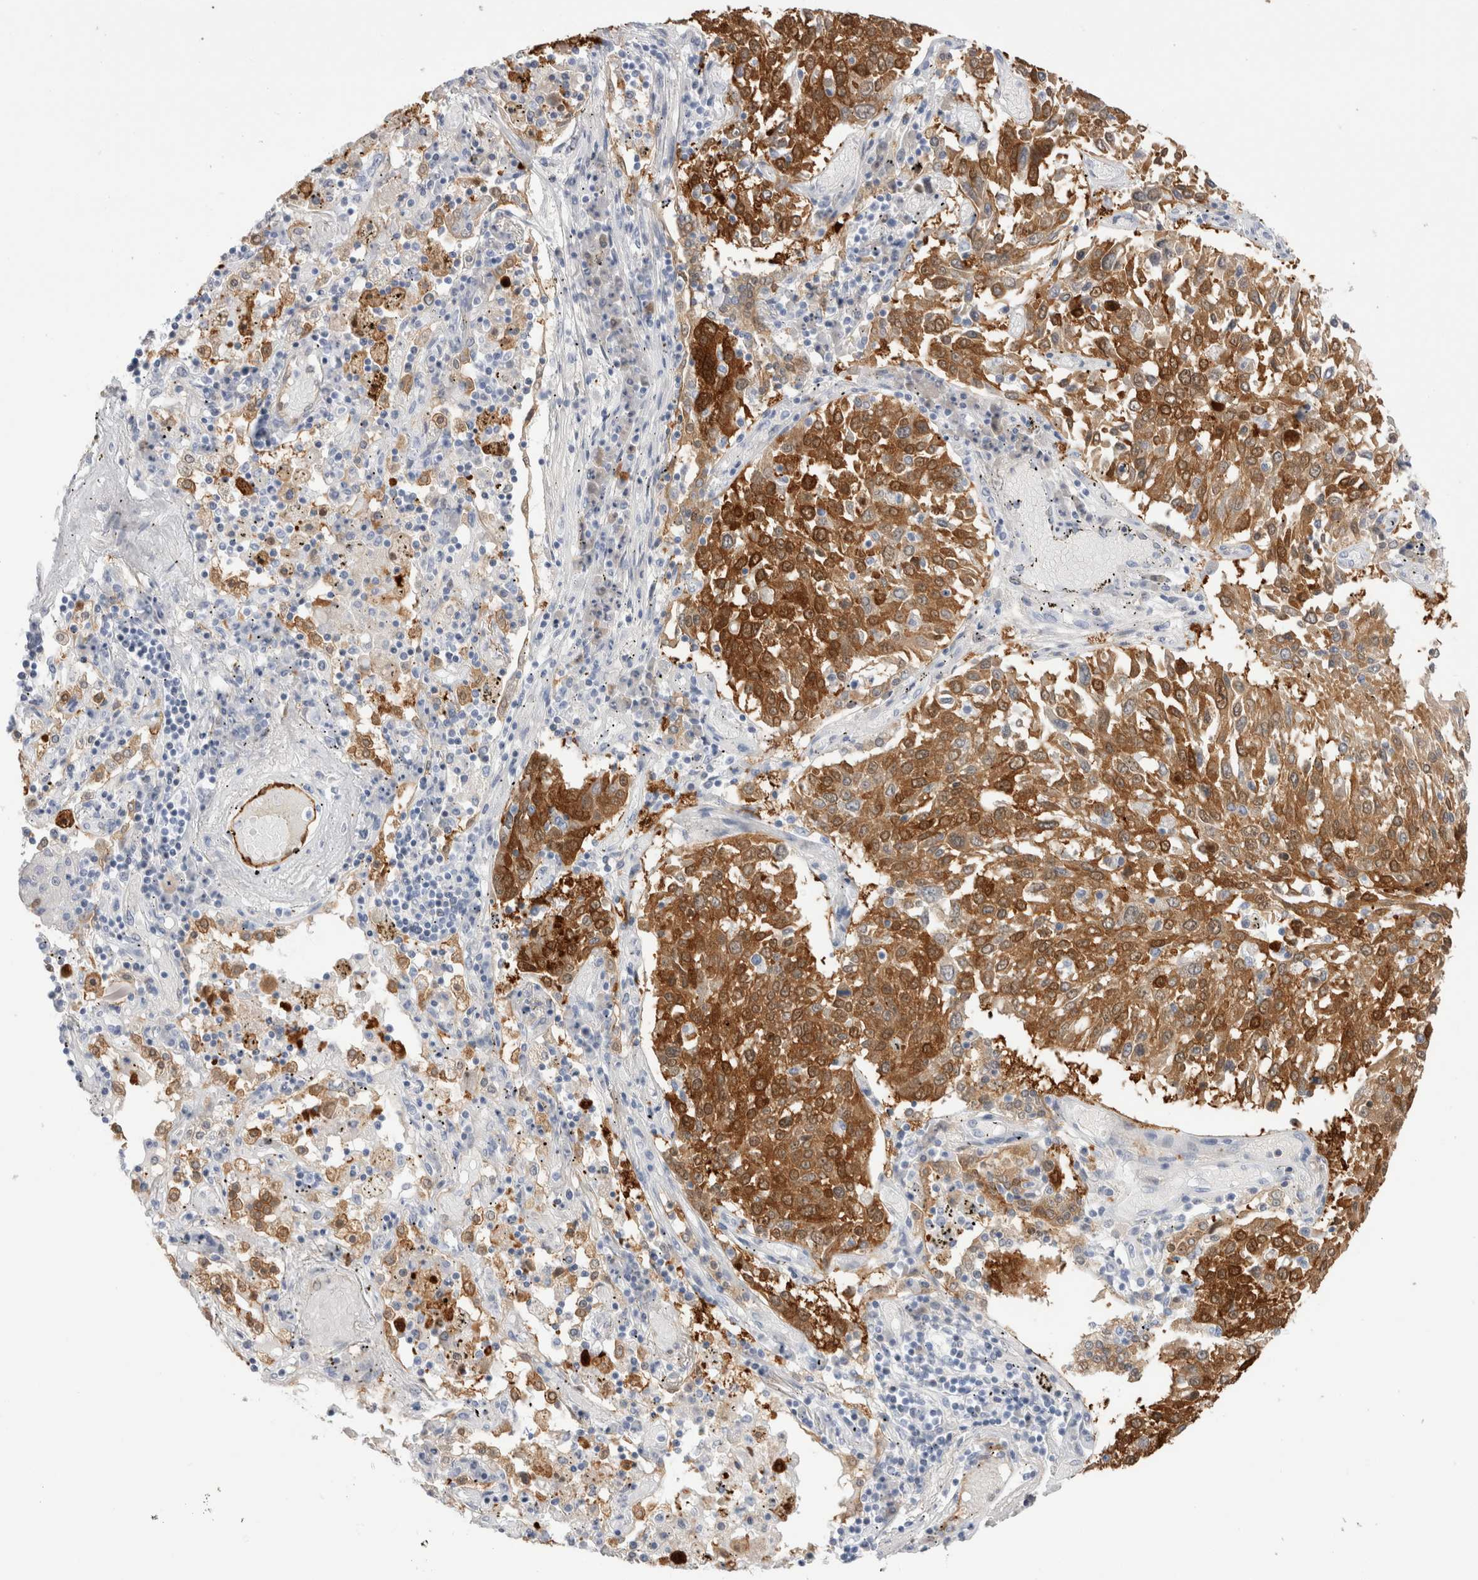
{"staining": {"intensity": "moderate", "quantity": ">75%", "location": "cytoplasmic/membranous,nuclear"}, "tissue": "lung cancer", "cell_type": "Tumor cells", "image_type": "cancer", "snomed": [{"axis": "morphology", "description": "Squamous cell carcinoma, NOS"}, {"axis": "topography", "description": "Lung"}], "caption": "Protein expression analysis of lung cancer (squamous cell carcinoma) reveals moderate cytoplasmic/membranous and nuclear positivity in about >75% of tumor cells.", "gene": "NAPEPLD", "patient": {"sex": "male", "age": 65}}